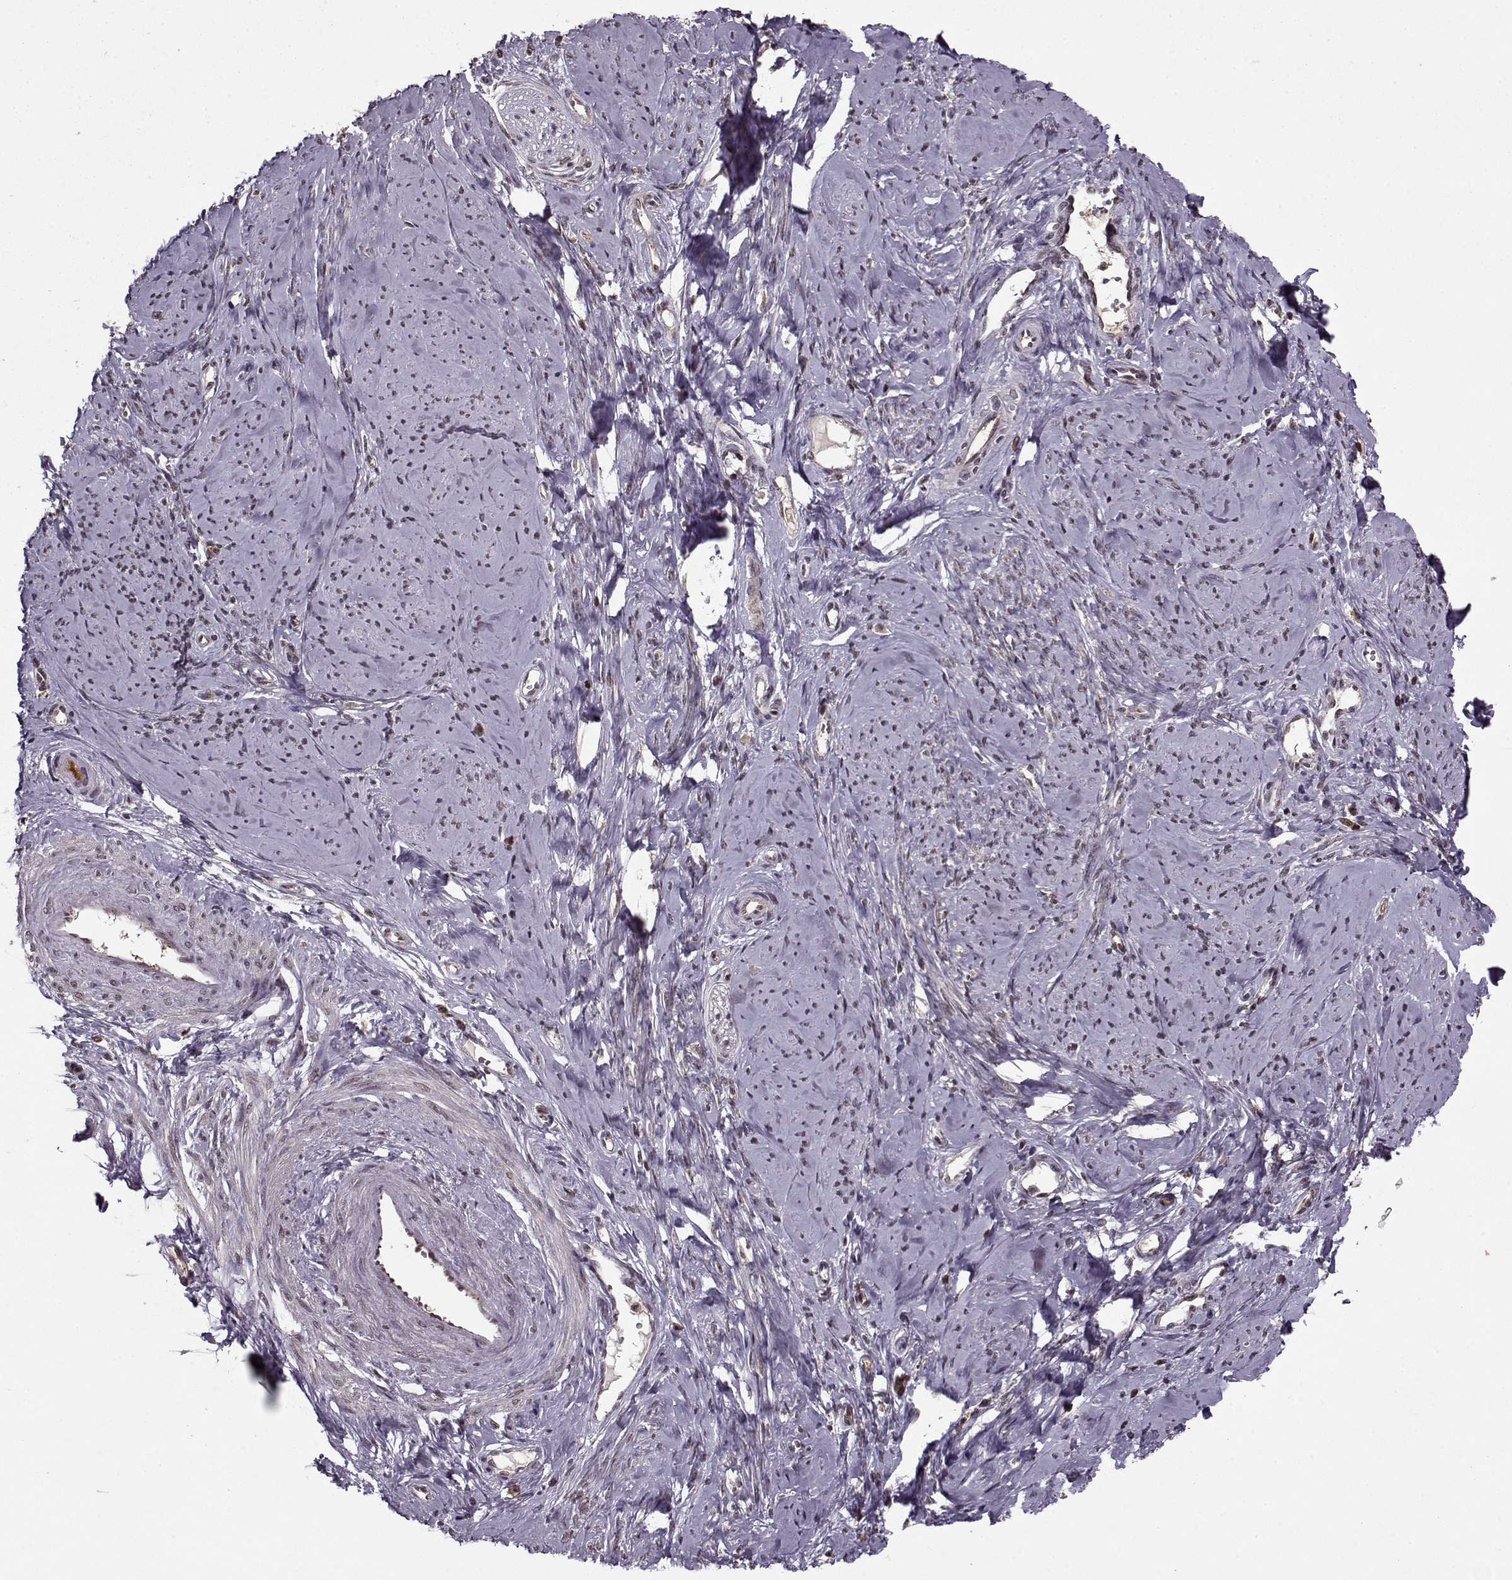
{"staining": {"intensity": "weak", "quantity": "25%-75%", "location": "nuclear"}, "tissue": "smooth muscle", "cell_type": "Smooth muscle cells", "image_type": "normal", "snomed": [{"axis": "morphology", "description": "Normal tissue, NOS"}, {"axis": "topography", "description": "Smooth muscle"}], "caption": "Protein analysis of benign smooth muscle shows weak nuclear expression in about 25%-75% of smooth muscle cells. Immunohistochemistry stains the protein in brown and the nuclei are stained blue.", "gene": "PSMA7", "patient": {"sex": "female", "age": 48}}